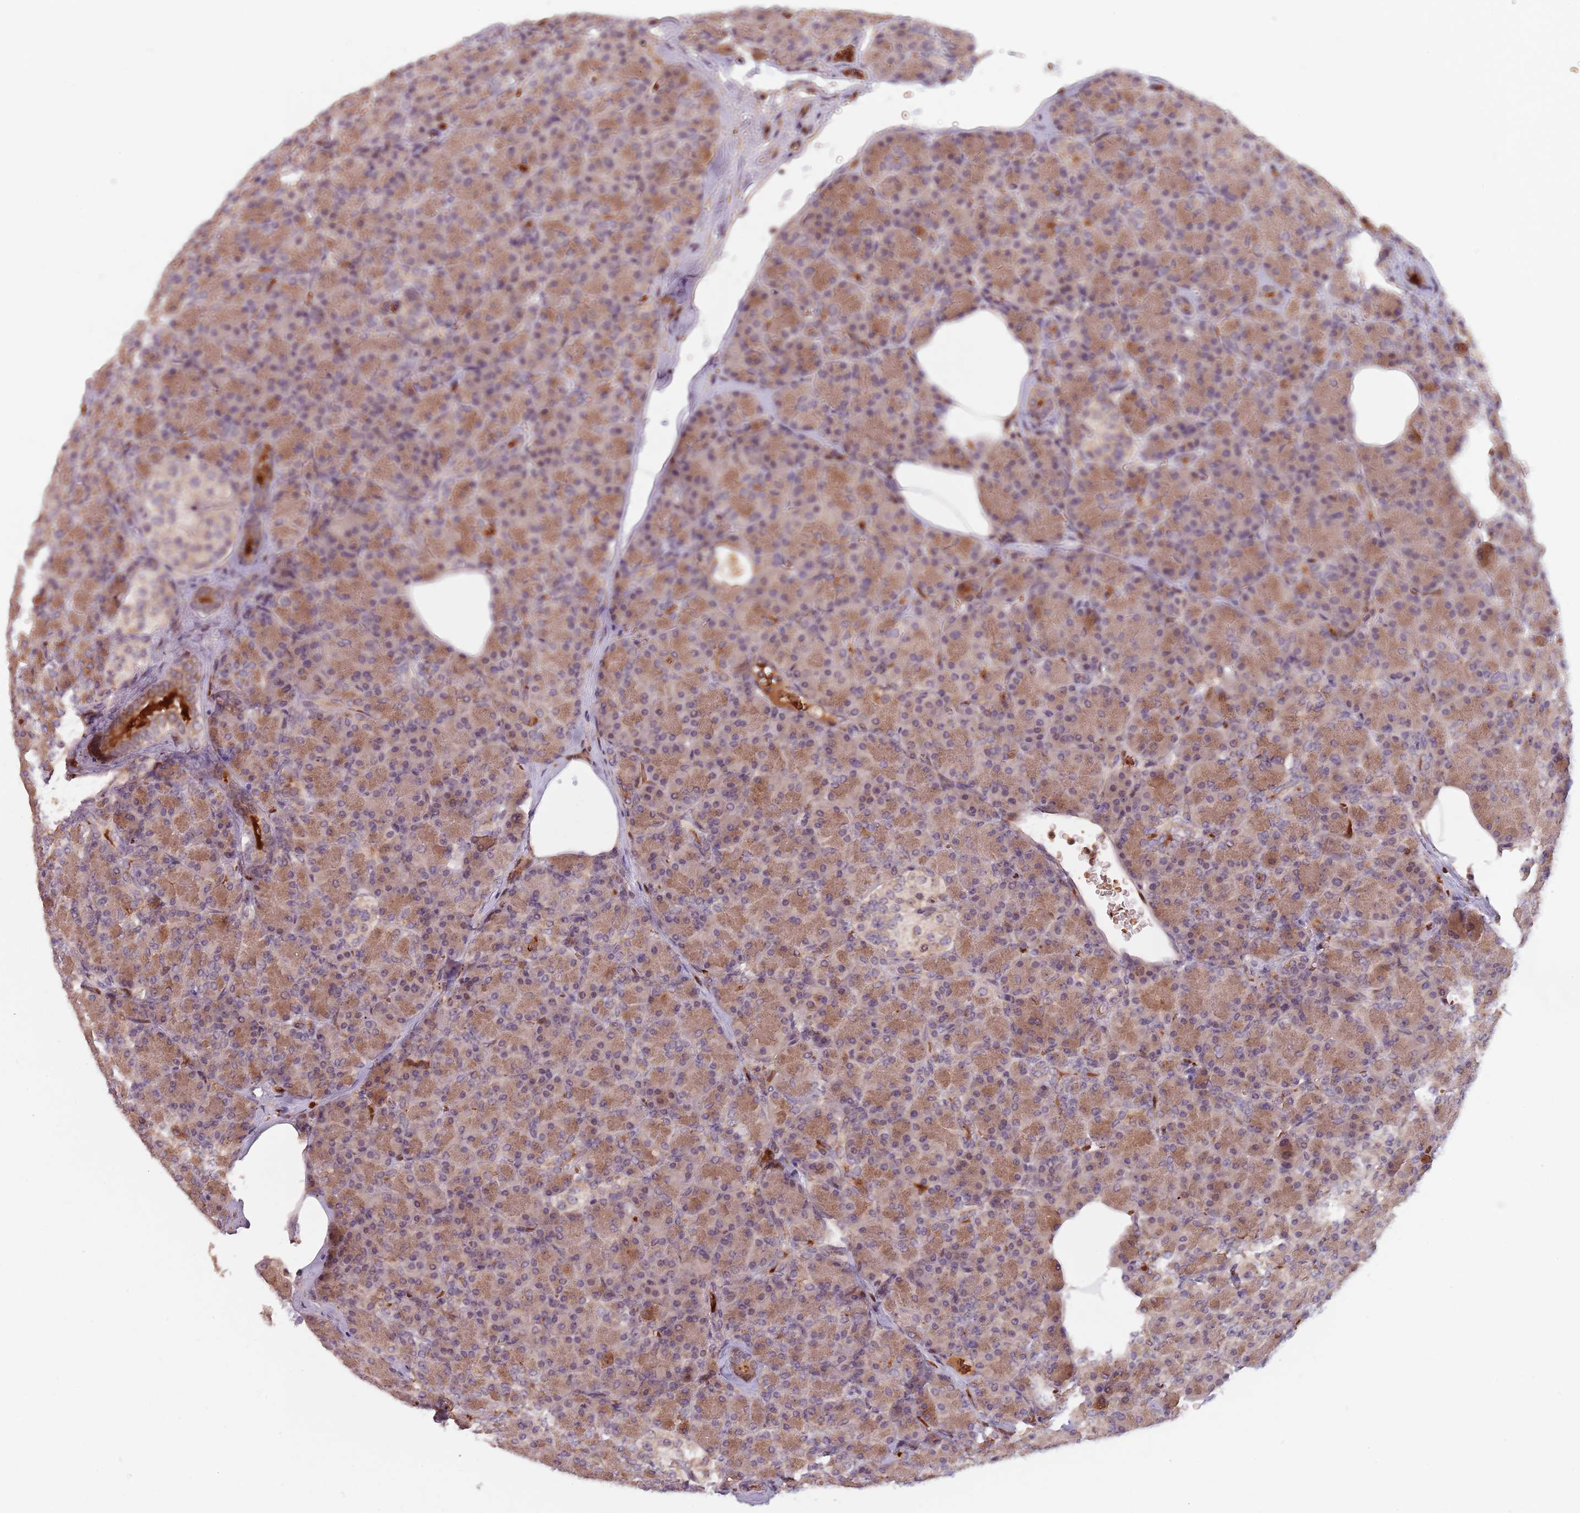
{"staining": {"intensity": "moderate", "quantity": ">75%", "location": "cytoplasmic/membranous"}, "tissue": "pancreas", "cell_type": "Exocrine glandular cells", "image_type": "normal", "snomed": [{"axis": "morphology", "description": "Normal tissue, NOS"}, {"axis": "topography", "description": "Pancreas"}], "caption": "Protein analysis of unremarkable pancreas exhibits moderate cytoplasmic/membranous positivity in approximately >75% of exocrine glandular cells. Nuclei are stained in blue.", "gene": "GPR180", "patient": {"sex": "female", "age": 43}}